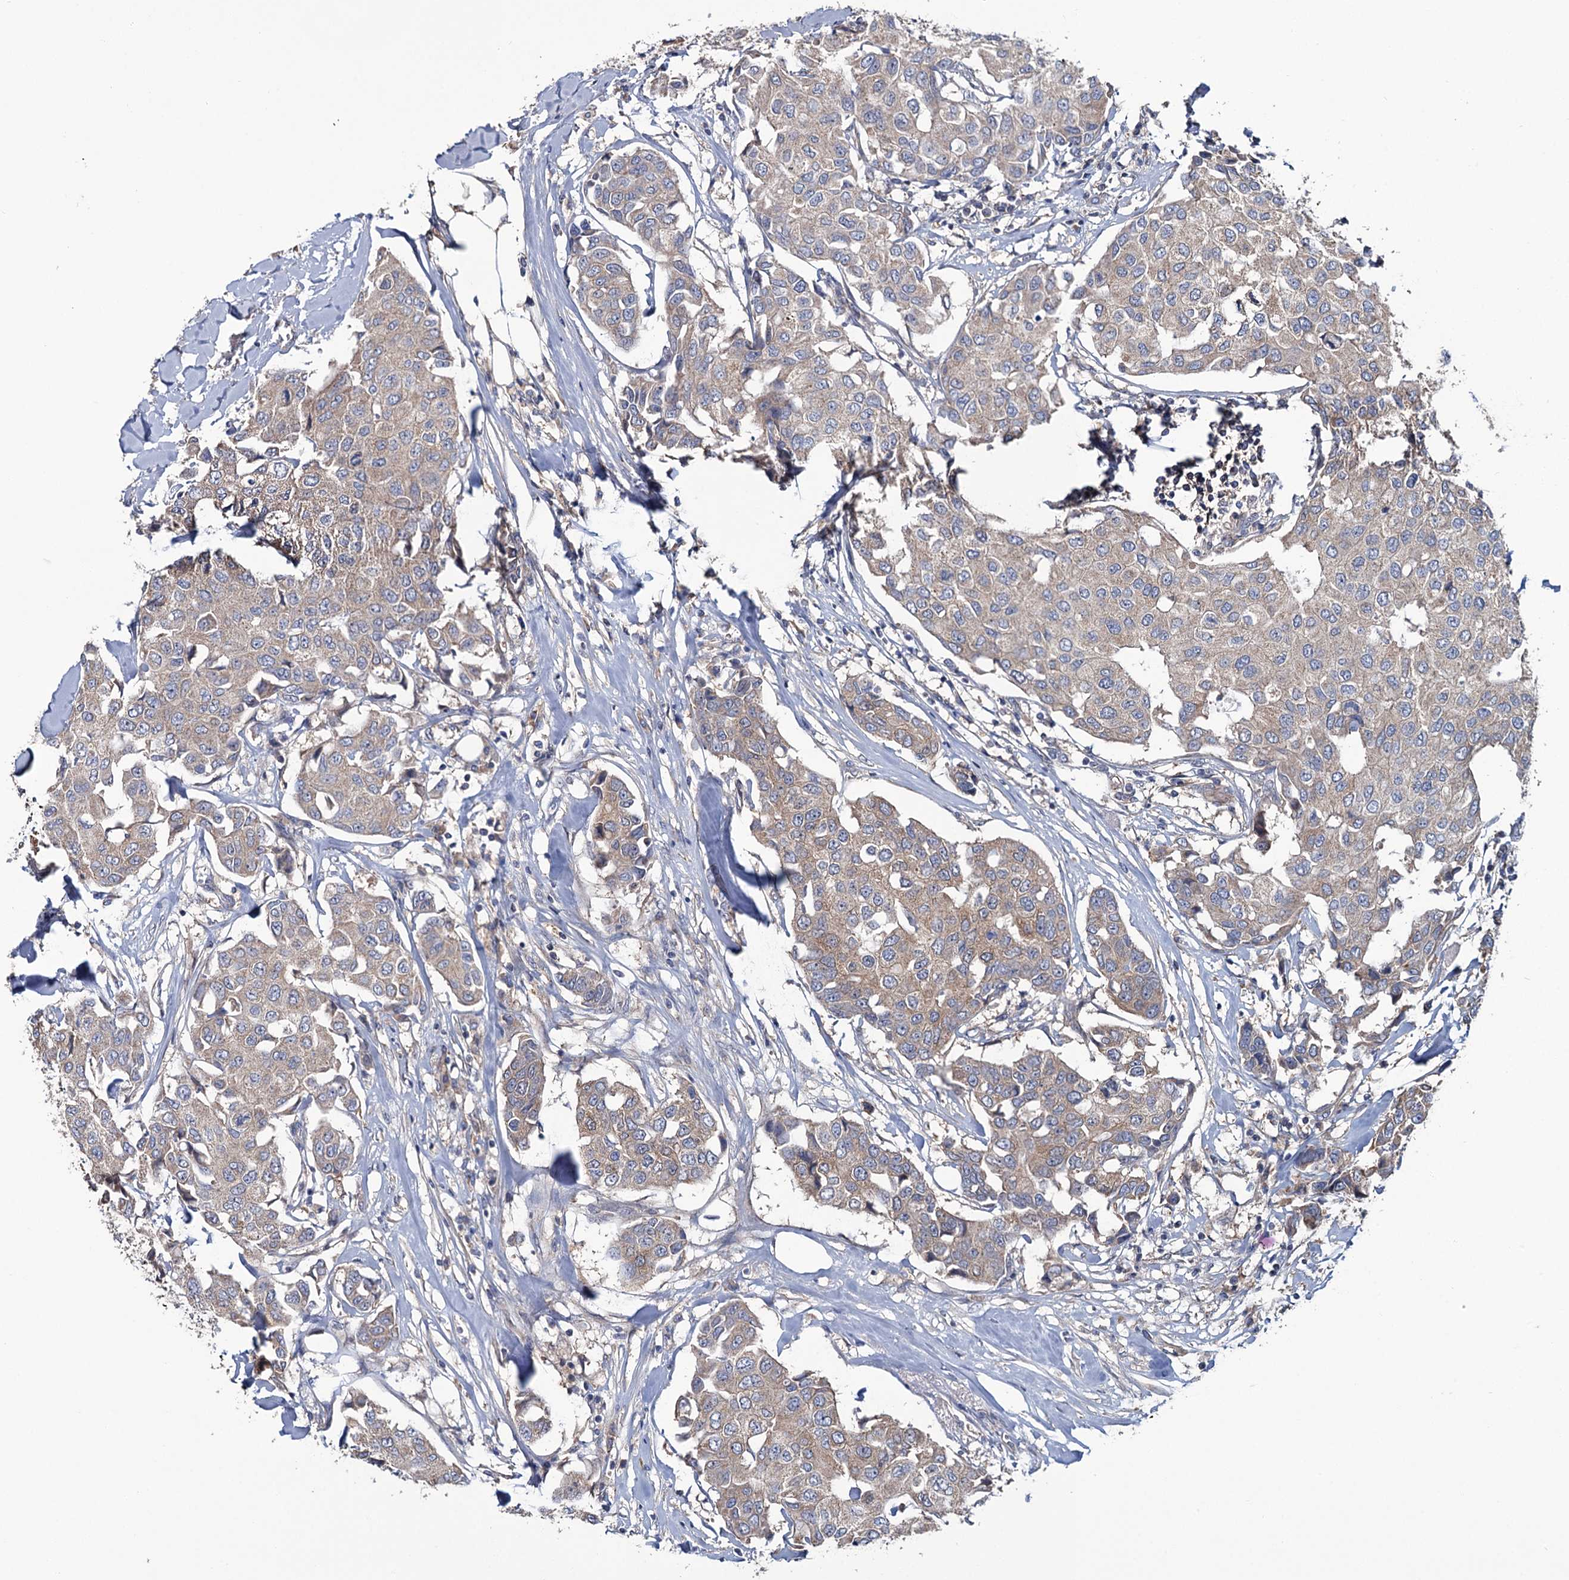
{"staining": {"intensity": "weak", "quantity": "25%-75%", "location": "cytoplasmic/membranous"}, "tissue": "breast cancer", "cell_type": "Tumor cells", "image_type": "cancer", "snomed": [{"axis": "morphology", "description": "Duct carcinoma"}, {"axis": "topography", "description": "Breast"}], "caption": "Immunohistochemical staining of human breast invasive ductal carcinoma reveals low levels of weak cytoplasmic/membranous protein positivity in approximately 25%-75% of tumor cells.", "gene": "MTRR", "patient": {"sex": "female", "age": 80}}